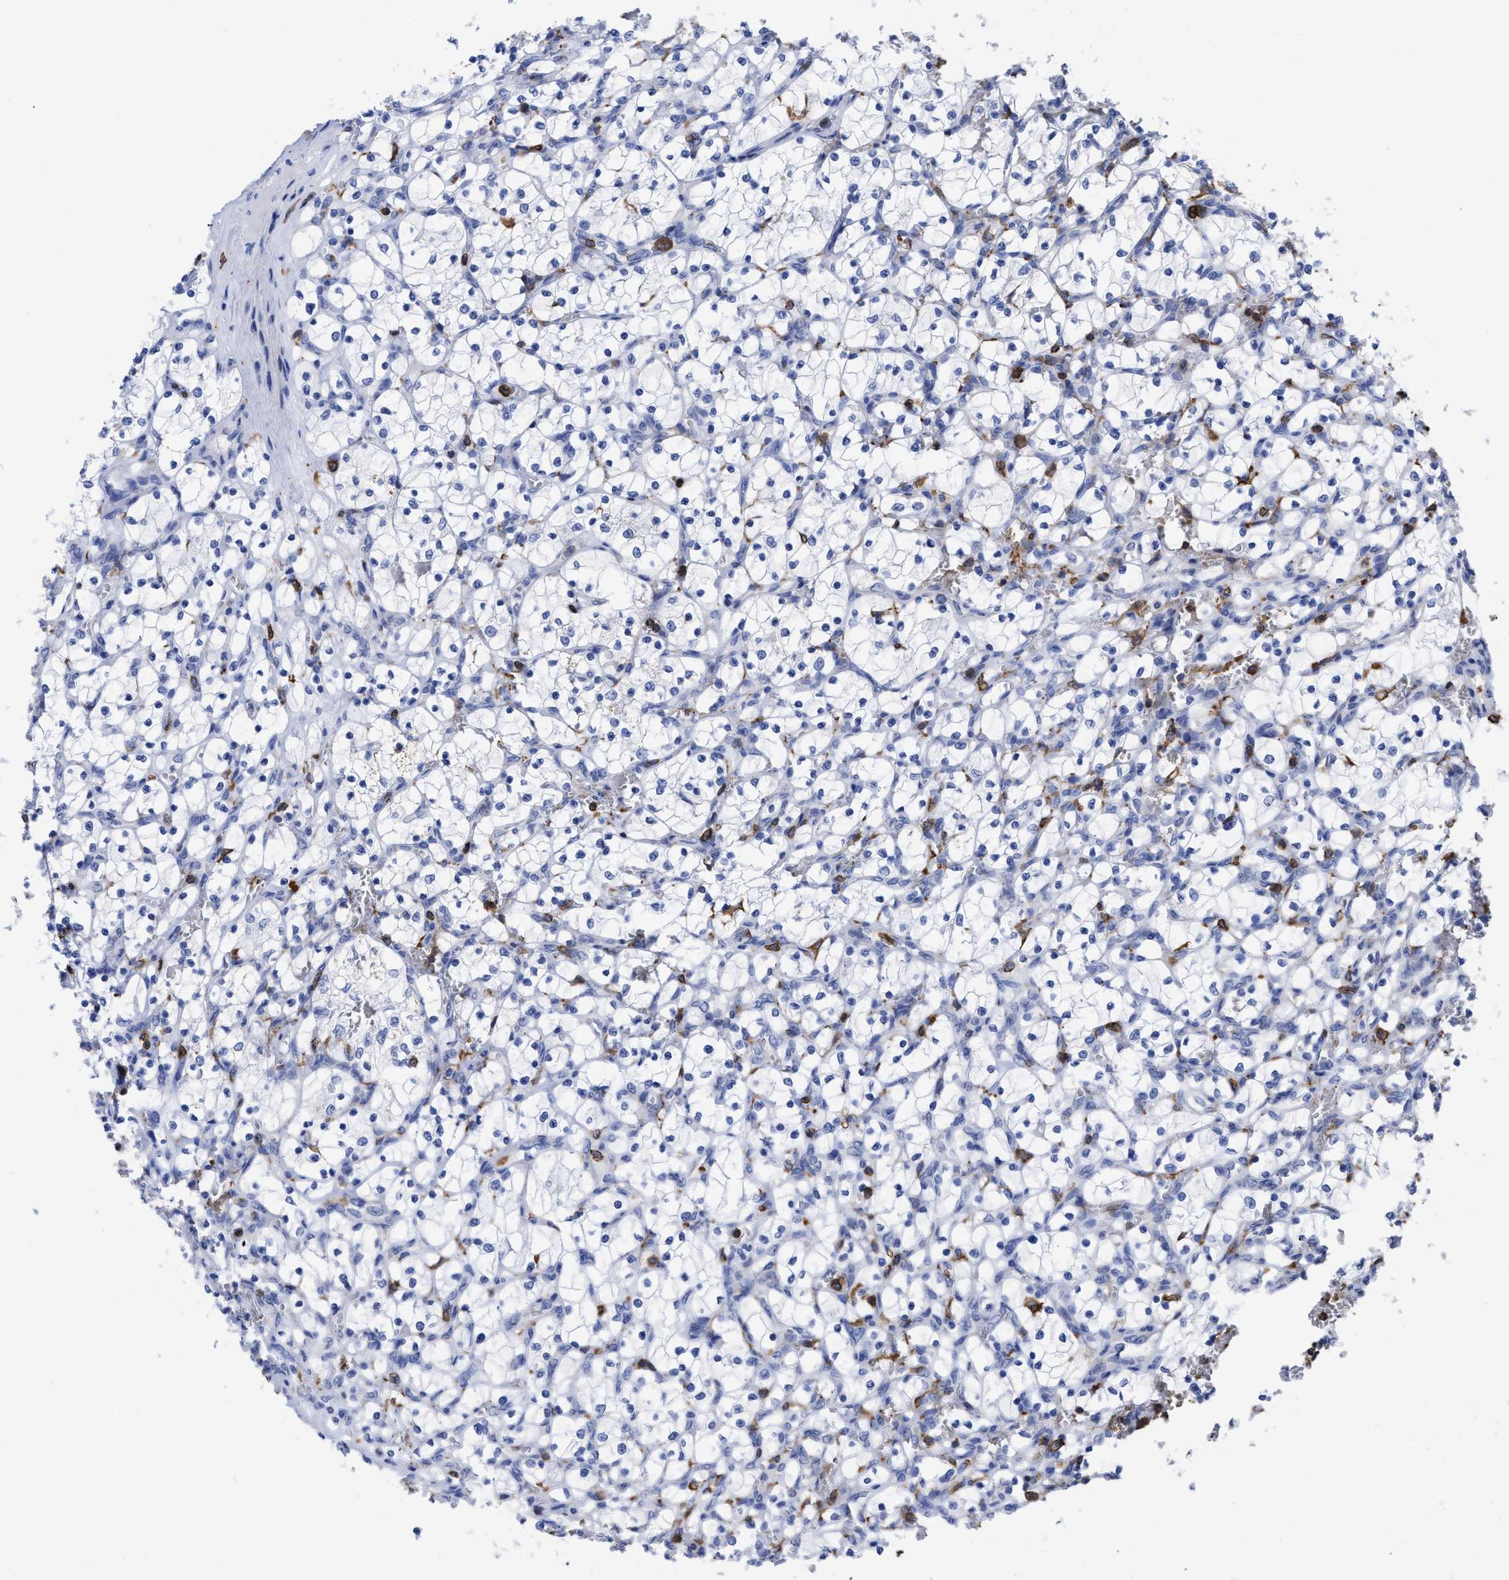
{"staining": {"intensity": "negative", "quantity": "none", "location": "none"}, "tissue": "renal cancer", "cell_type": "Tumor cells", "image_type": "cancer", "snomed": [{"axis": "morphology", "description": "Adenocarcinoma, NOS"}, {"axis": "topography", "description": "Kidney"}], "caption": "This is an immunohistochemistry (IHC) photomicrograph of adenocarcinoma (renal). There is no staining in tumor cells.", "gene": "HCLS1", "patient": {"sex": "female", "age": 69}}